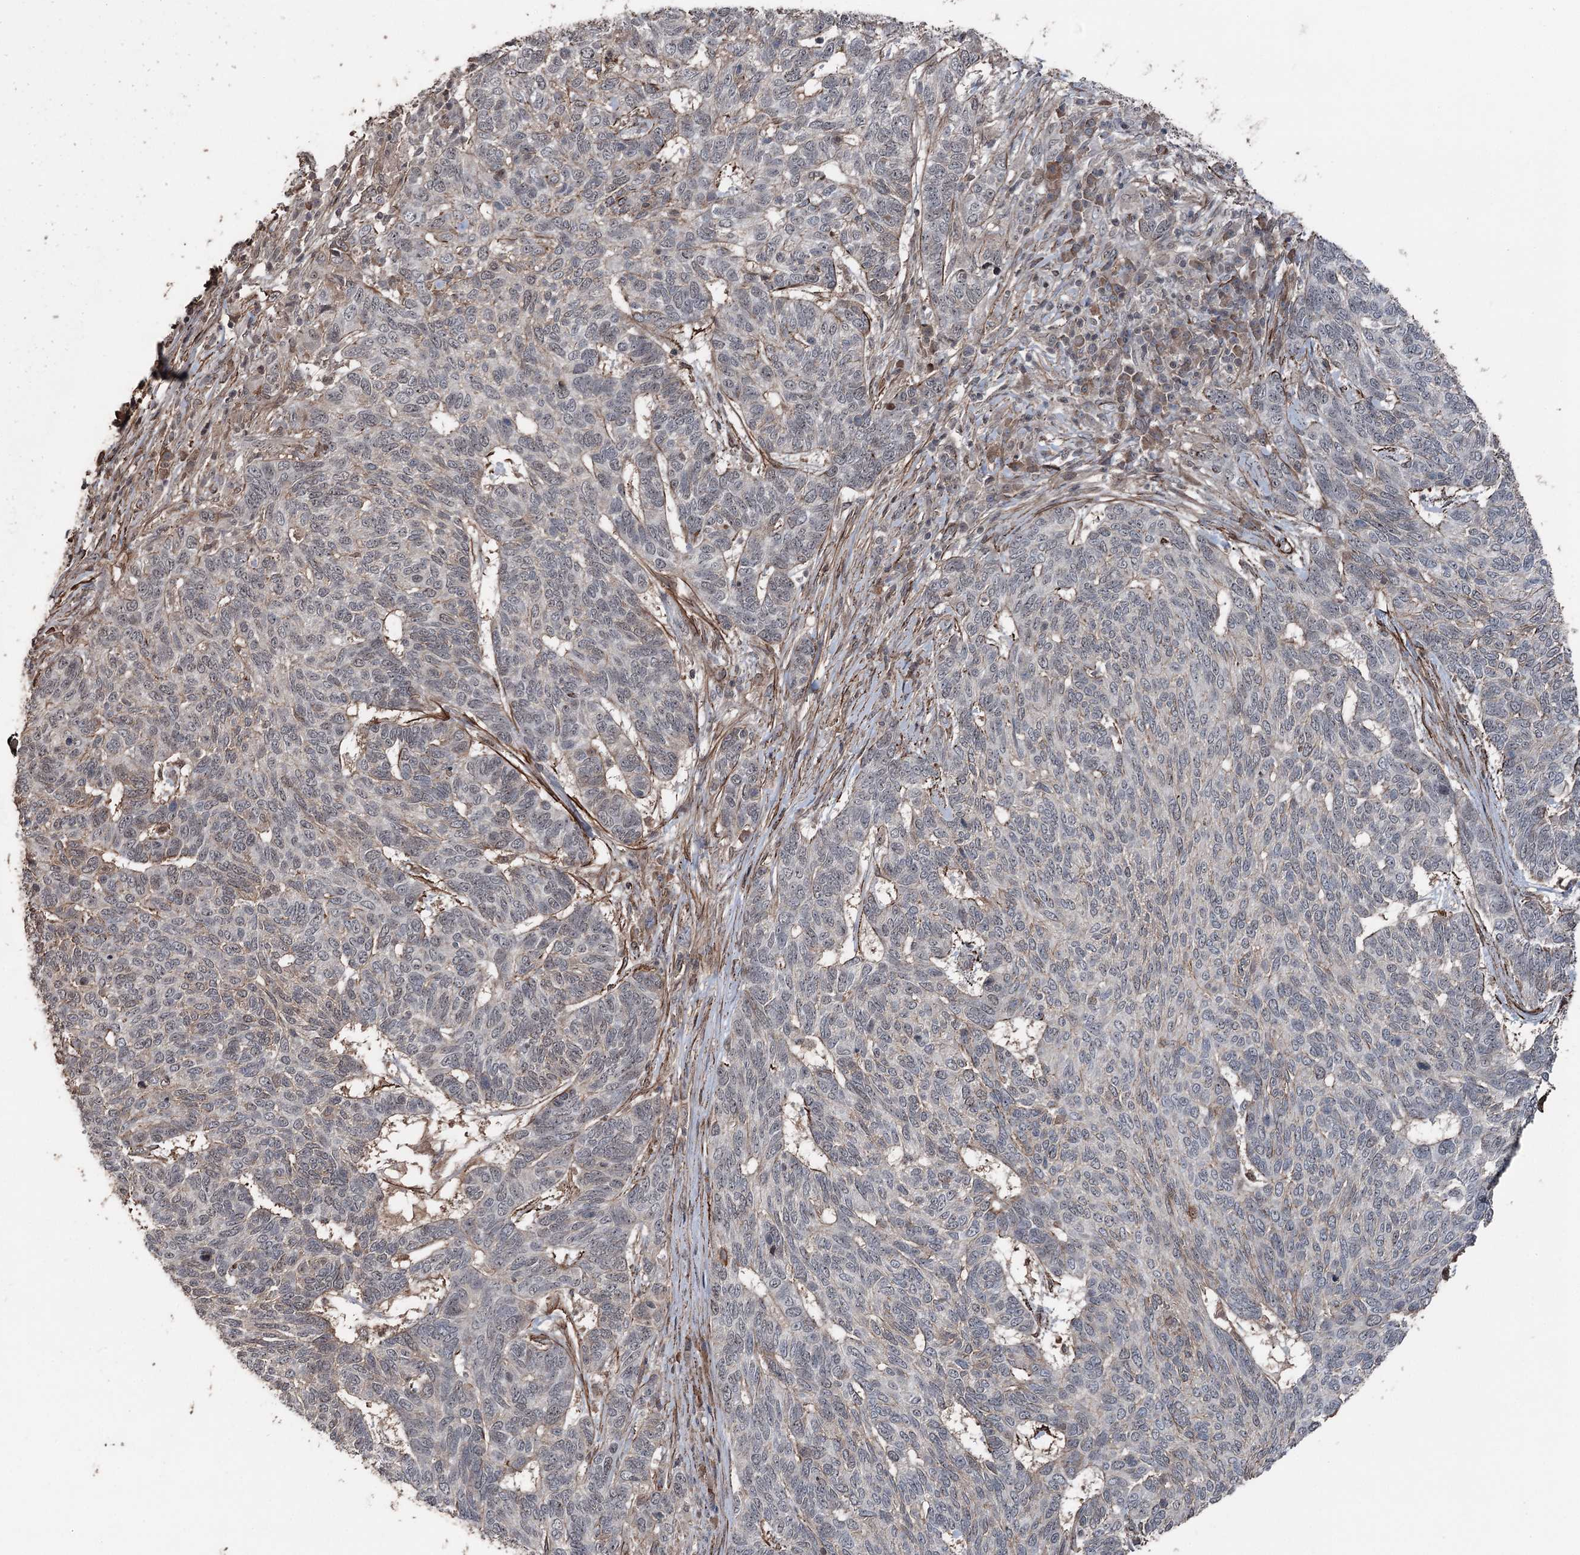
{"staining": {"intensity": "negative", "quantity": "none", "location": "none"}, "tissue": "skin cancer", "cell_type": "Tumor cells", "image_type": "cancer", "snomed": [{"axis": "morphology", "description": "Basal cell carcinoma"}, {"axis": "topography", "description": "Skin"}], "caption": "Tumor cells are negative for protein expression in human basal cell carcinoma (skin).", "gene": "CCDC82", "patient": {"sex": "female", "age": 65}}